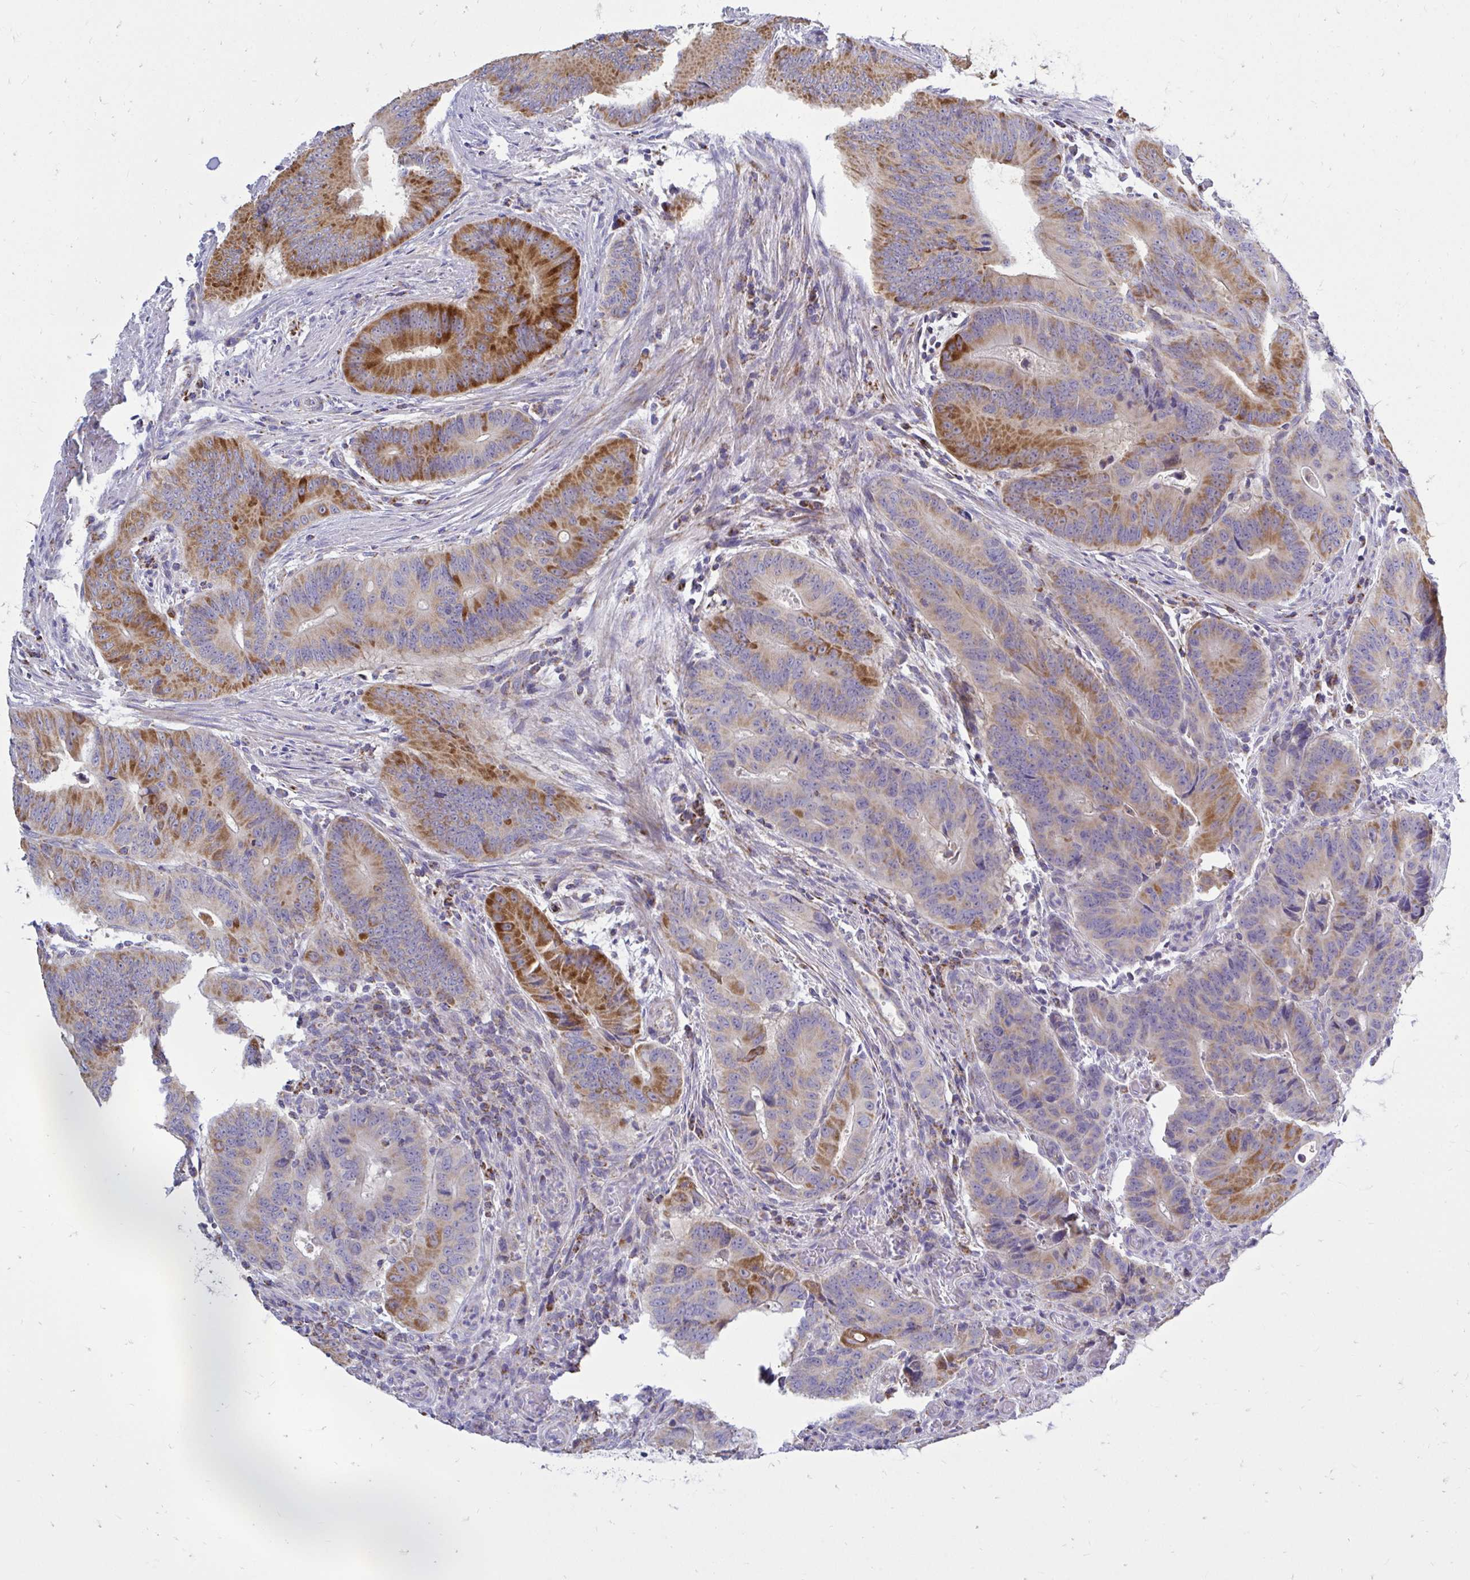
{"staining": {"intensity": "strong", "quantity": "<25%", "location": "cytoplasmic/membranous"}, "tissue": "colorectal cancer", "cell_type": "Tumor cells", "image_type": "cancer", "snomed": [{"axis": "morphology", "description": "Adenocarcinoma, NOS"}, {"axis": "topography", "description": "Colon"}], "caption": "Protein staining of colorectal adenocarcinoma tissue demonstrates strong cytoplasmic/membranous staining in approximately <25% of tumor cells. The staining was performed using DAB (3,3'-diaminobenzidine), with brown indicating positive protein expression. Nuclei are stained blue with hematoxylin.", "gene": "OR10R2", "patient": {"sex": "male", "age": 62}}